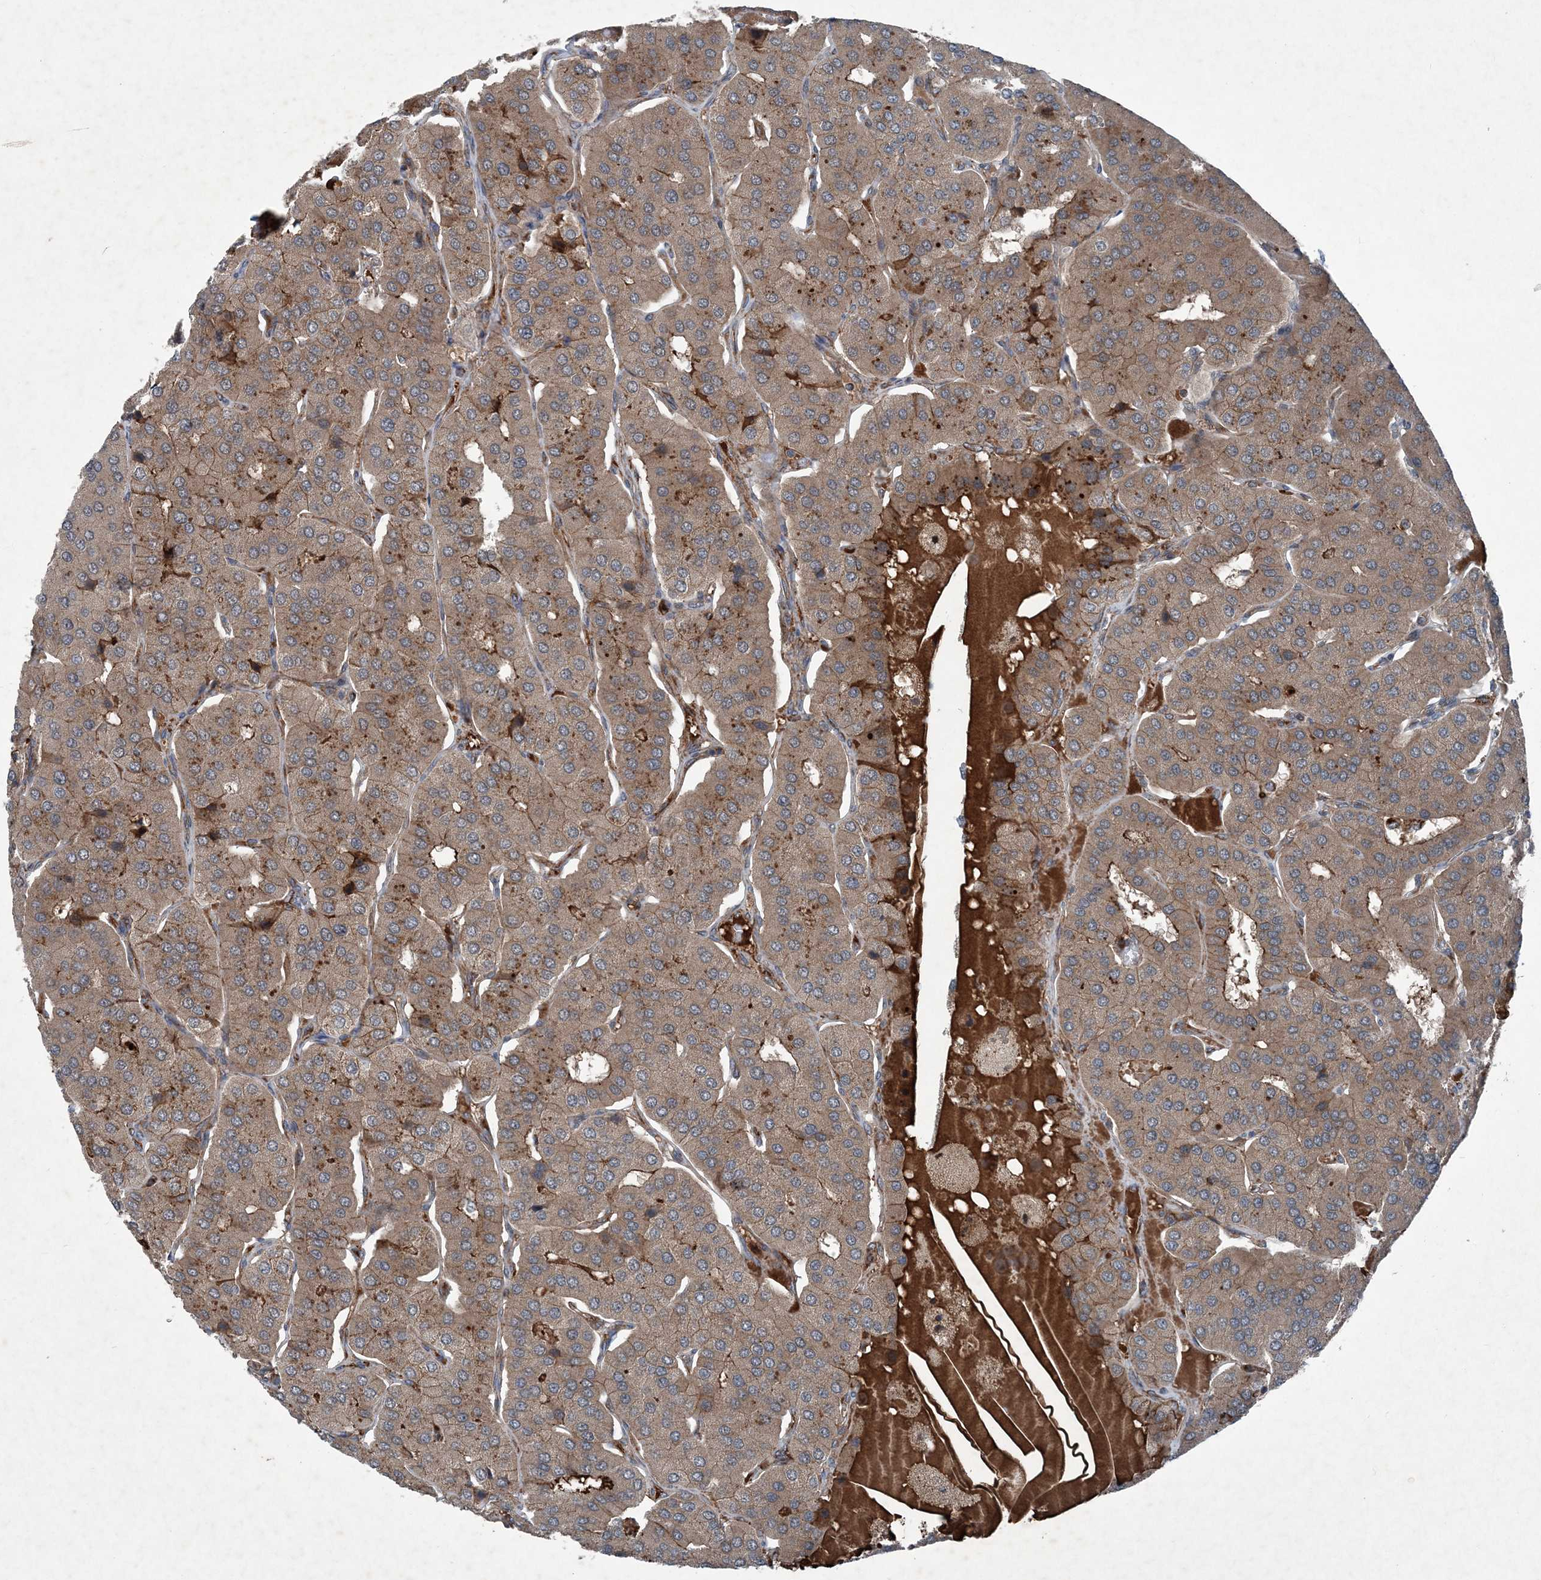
{"staining": {"intensity": "weak", "quantity": ">75%", "location": "cytoplasmic/membranous"}, "tissue": "parathyroid gland", "cell_type": "Glandular cells", "image_type": "normal", "snomed": [{"axis": "morphology", "description": "Normal tissue, NOS"}, {"axis": "morphology", "description": "Adenoma, NOS"}, {"axis": "topography", "description": "Parathyroid gland"}], "caption": "An image showing weak cytoplasmic/membranous staining in about >75% of glandular cells in unremarkable parathyroid gland, as visualized by brown immunohistochemical staining.", "gene": "NDUFA2", "patient": {"sex": "female", "age": 86}}